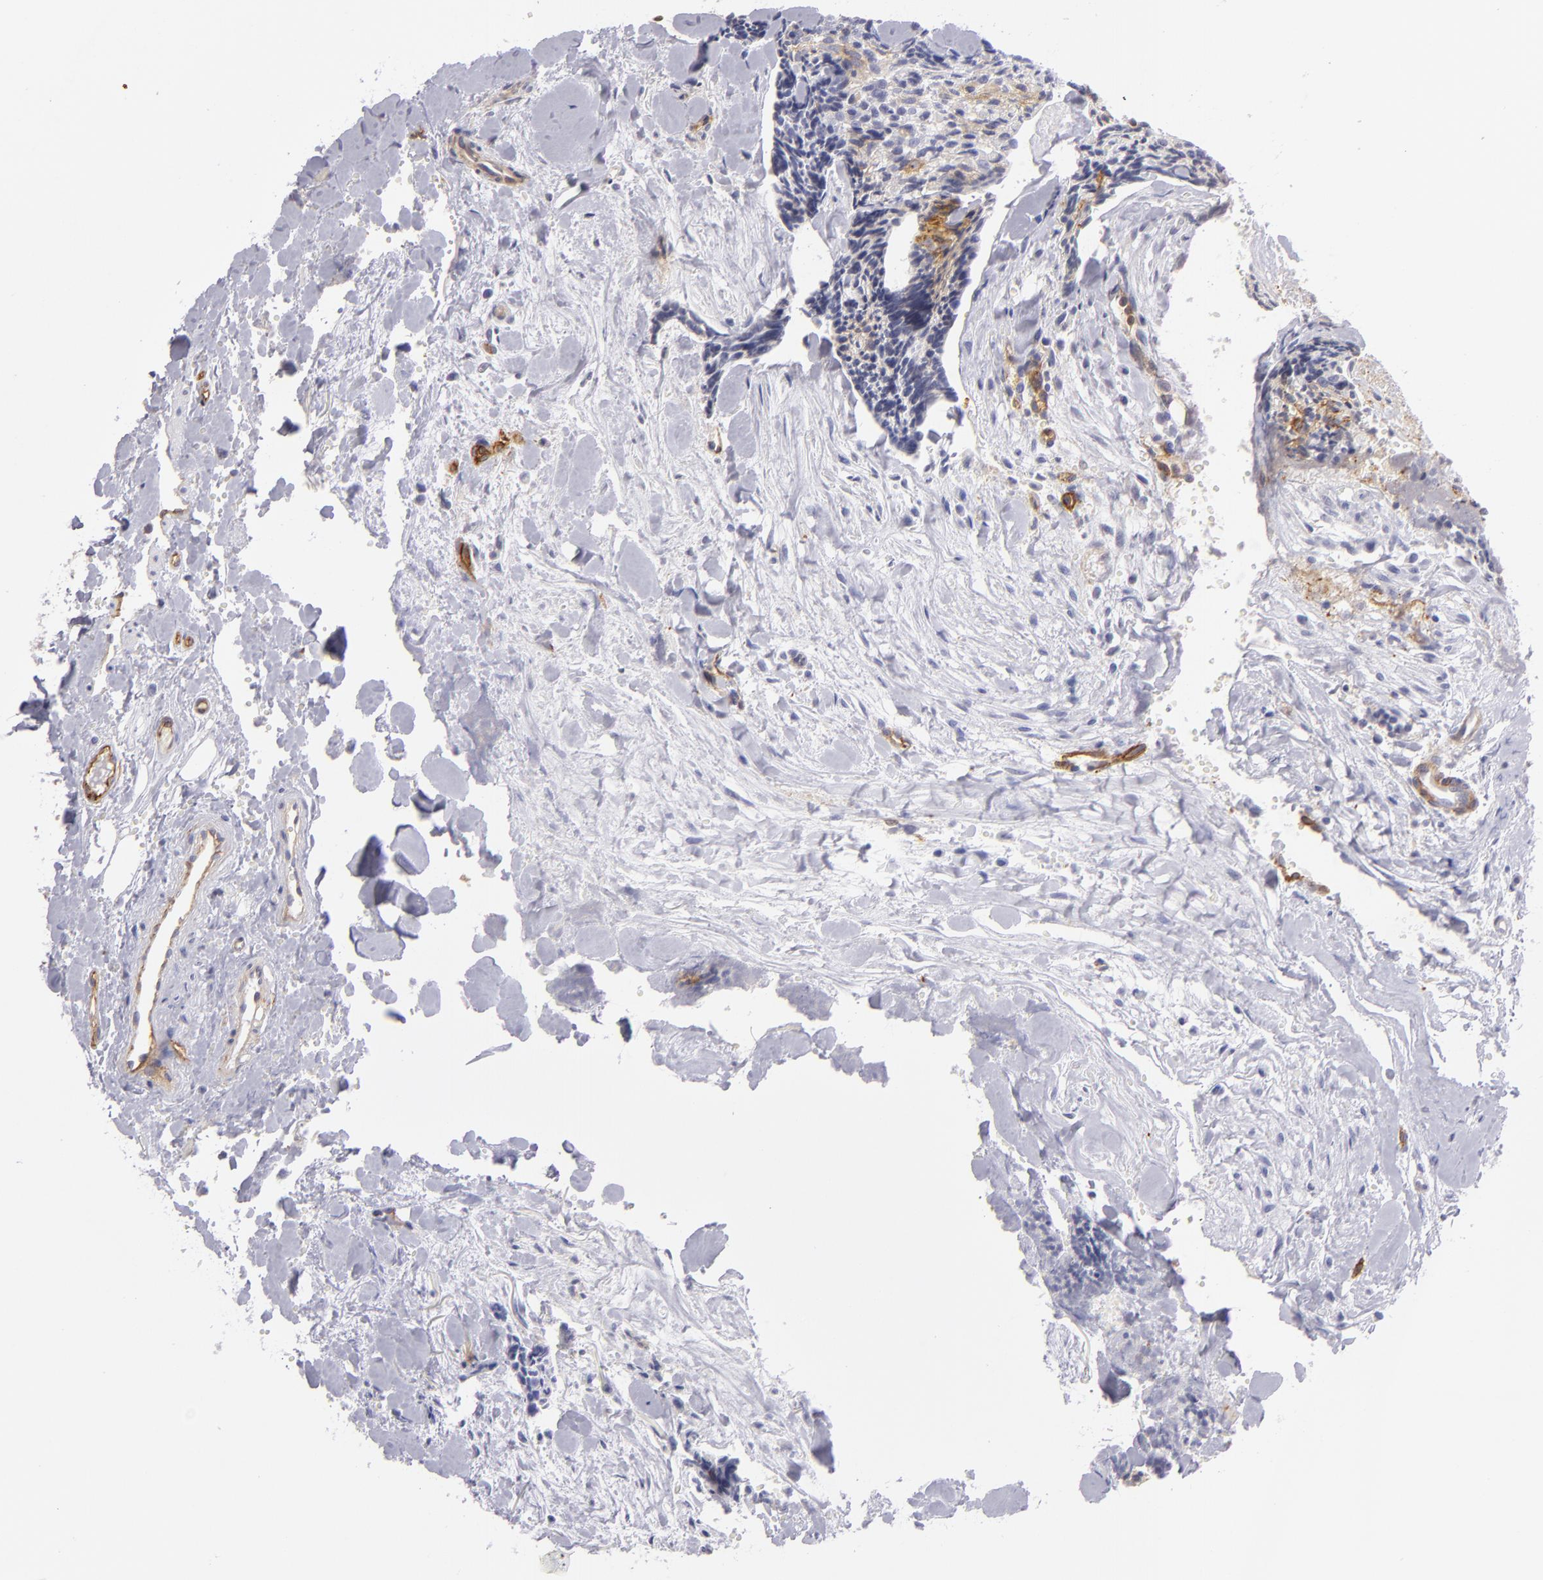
{"staining": {"intensity": "moderate", "quantity": "<25%", "location": "cytoplasmic/membranous"}, "tissue": "head and neck cancer", "cell_type": "Tumor cells", "image_type": "cancer", "snomed": [{"axis": "morphology", "description": "Squamous cell carcinoma, NOS"}, {"axis": "topography", "description": "Salivary gland"}, {"axis": "topography", "description": "Head-Neck"}], "caption": "The photomicrograph exhibits a brown stain indicating the presence of a protein in the cytoplasmic/membranous of tumor cells in head and neck cancer.", "gene": "THBD", "patient": {"sex": "male", "age": 70}}